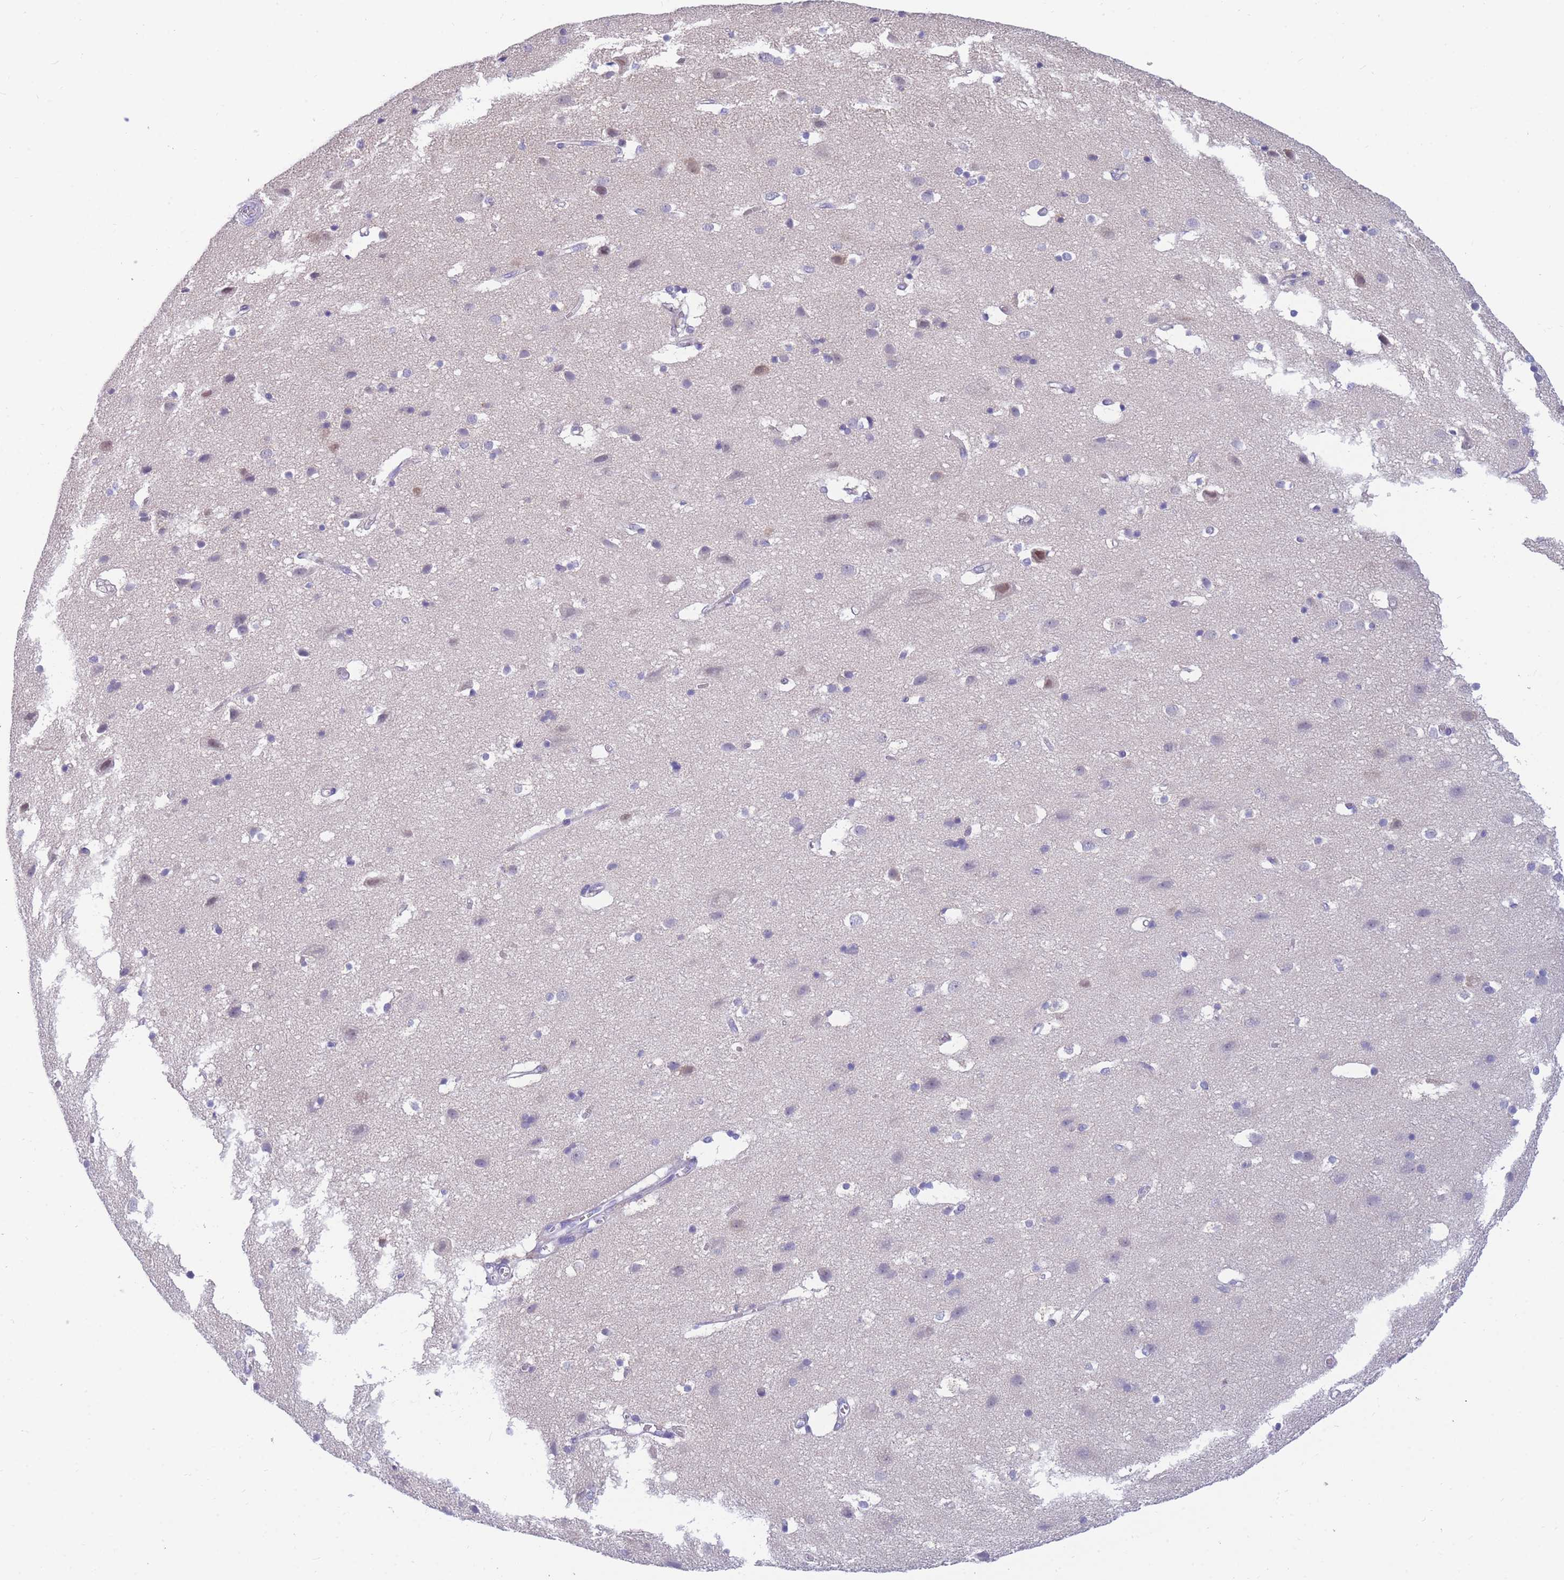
{"staining": {"intensity": "negative", "quantity": "none", "location": "none"}, "tissue": "cerebral cortex", "cell_type": "Endothelial cells", "image_type": "normal", "snomed": [{"axis": "morphology", "description": "Normal tissue, NOS"}, {"axis": "topography", "description": "Cerebral cortex"}], "caption": "Immunohistochemistry (IHC) histopathology image of benign cerebral cortex: human cerebral cortex stained with DAB demonstrates no significant protein positivity in endothelial cells.", "gene": "DHRS11", "patient": {"sex": "male", "age": 54}}